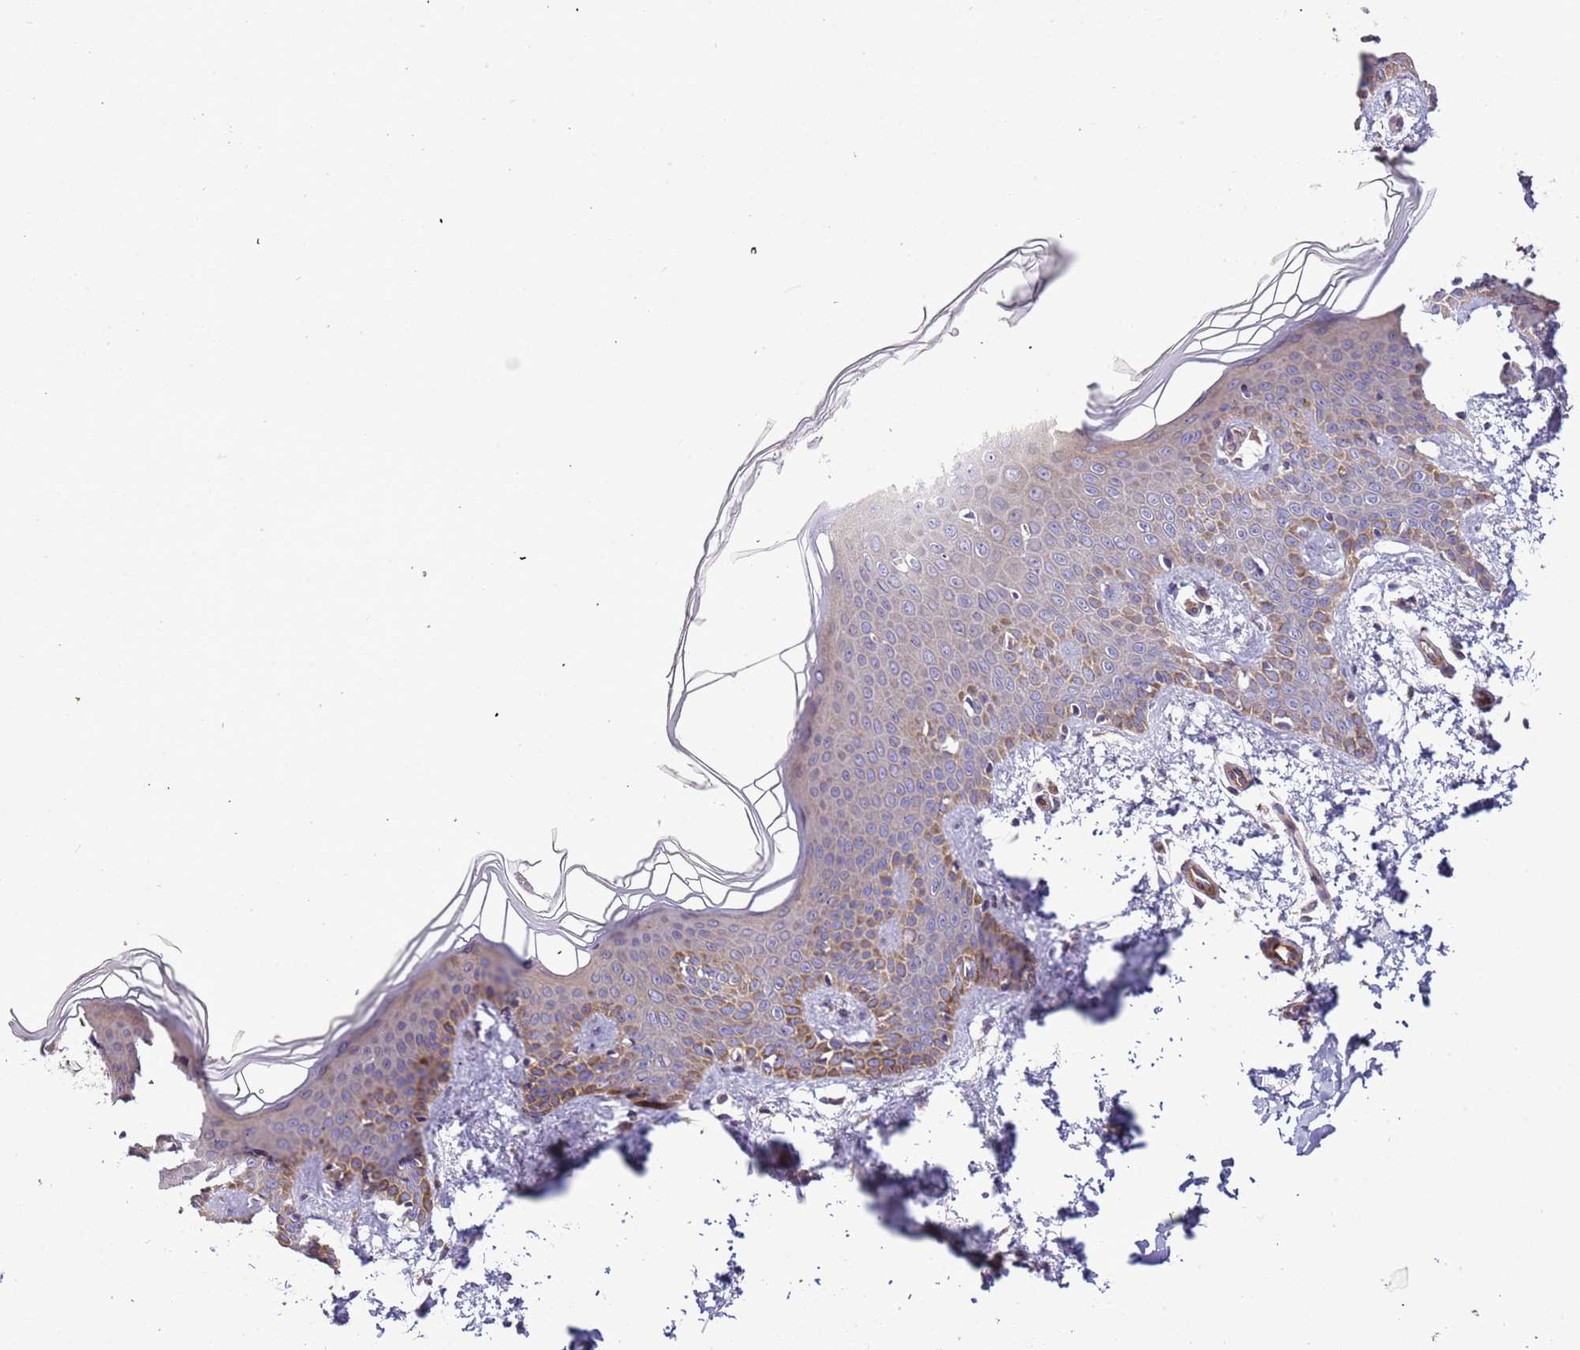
{"staining": {"intensity": "negative", "quantity": "none", "location": "none"}, "tissue": "skin", "cell_type": "Fibroblasts", "image_type": "normal", "snomed": [{"axis": "morphology", "description": "Normal tissue, NOS"}, {"axis": "topography", "description": "Skin"}], "caption": "There is no significant staining in fibroblasts of skin. The staining was performed using DAB (3,3'-diaminobenzidine) to visualize the protein expression in brown, while the nuclei were stained in blue with hematoxylin (Magnification: 20x).", "gene": "LAMB4", "patient": {"sex": "male", "age": 36}}